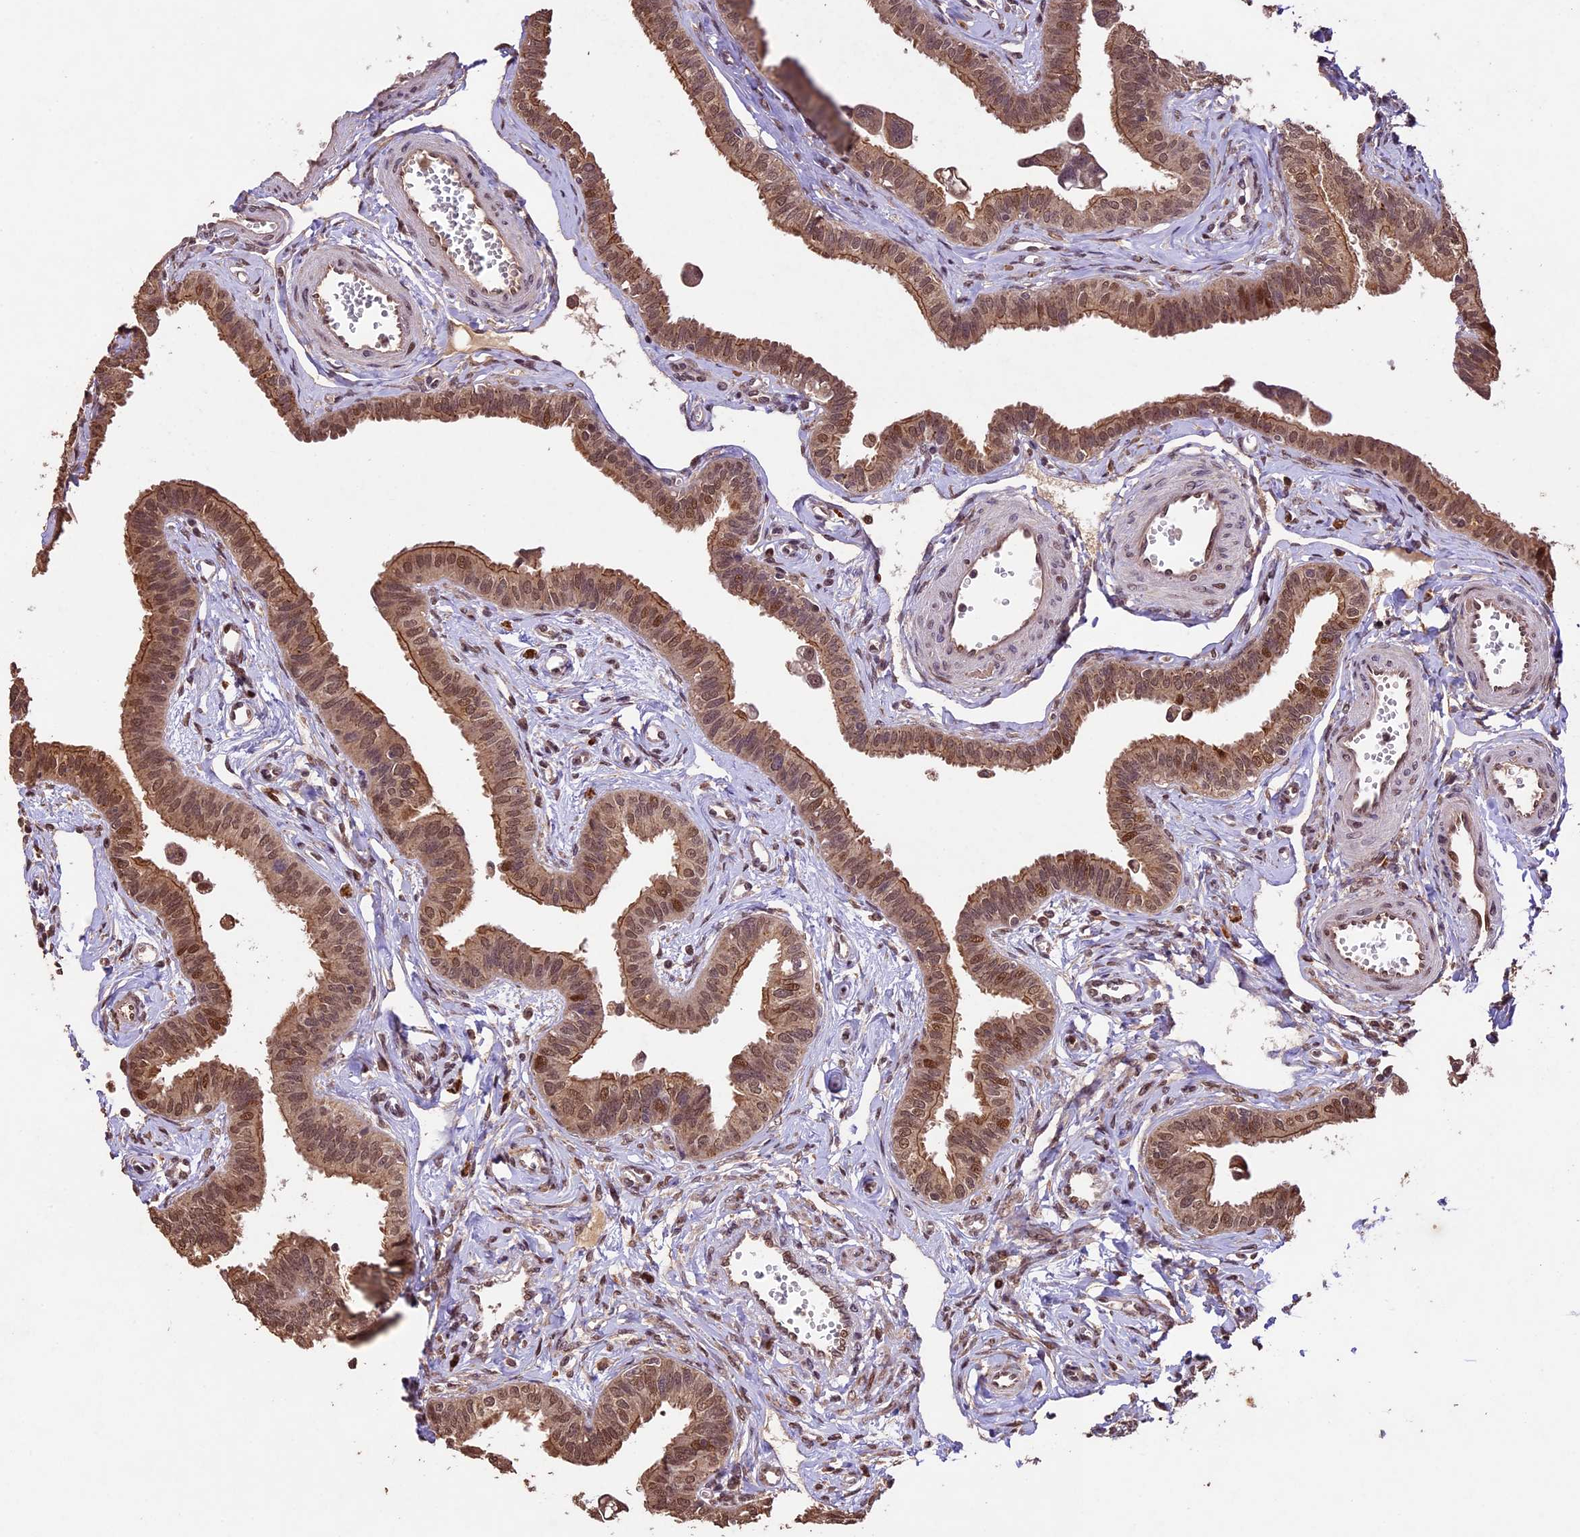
{"staining": {"intensity": "moderate", "quantity": ">75%", "location": "cytoplasmic/membranous,nuclear"}, "tissue": "fallopian tube", "cell_type": "Glandular cells", "image_type": "normal", "snomed": [{"axis": "morphology", "description": "Normal tissue, NOS"}, {"axis": "morphology", "description": "Carcinoma, NOS"}, {"axis": "topography", "description": "Fallopian tube"}, {"axis": "topography", "description": "Ovary"}], "caption": "DAB immunohistochemical staining of benign human fallopian tube exhibits moderate cytoplasmic/membranous,nuclear protein staining in approximately >75% of glandular cells. (Stains: DAB in brown, nuclei in blue, Microscopy: brightfield microscopy at high magnification).", "gene": "CDKN2AIP", "patient": {"sex": "female", "age": 59}}